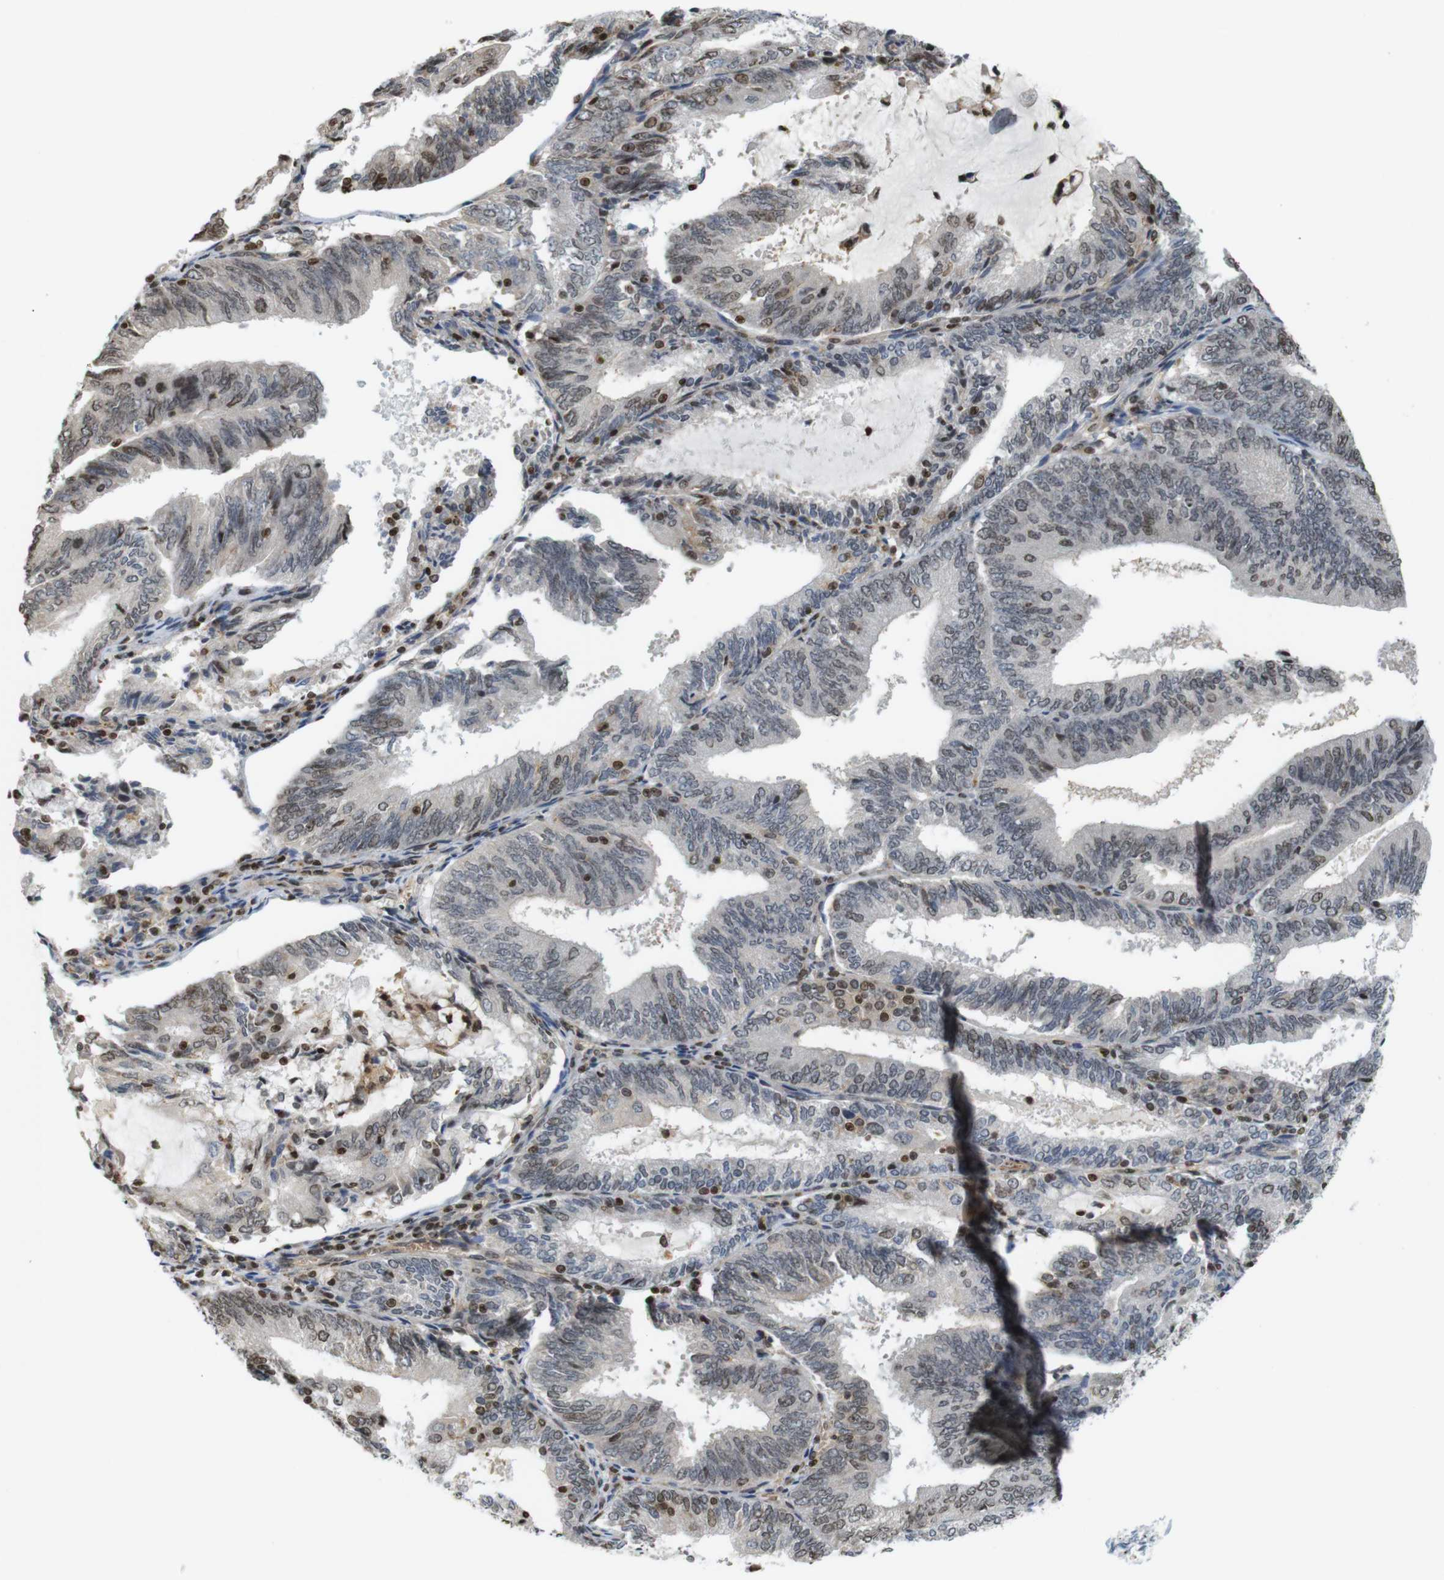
{"staining": {"intensity": "weak", "quantity": "25%-75%", "location": "nuclear"}, "tissue": "endometrial cancer", "cell_type": "Tumor cells", "image_type": "cancer", "snomed": [{"axis": "morphology", "description": "Adenocarcinoma, NOS"}, {"axis": "topography", "description": "Endometrium"}], "caption": "High-power microscopy captured an IHC image of adenocarcinoma (endometrial), revealing weak nuclear expression in about 25%-75% of tumor cells.", "gene": "MBD1", "patient": {"sex": "female", "age": 81}}